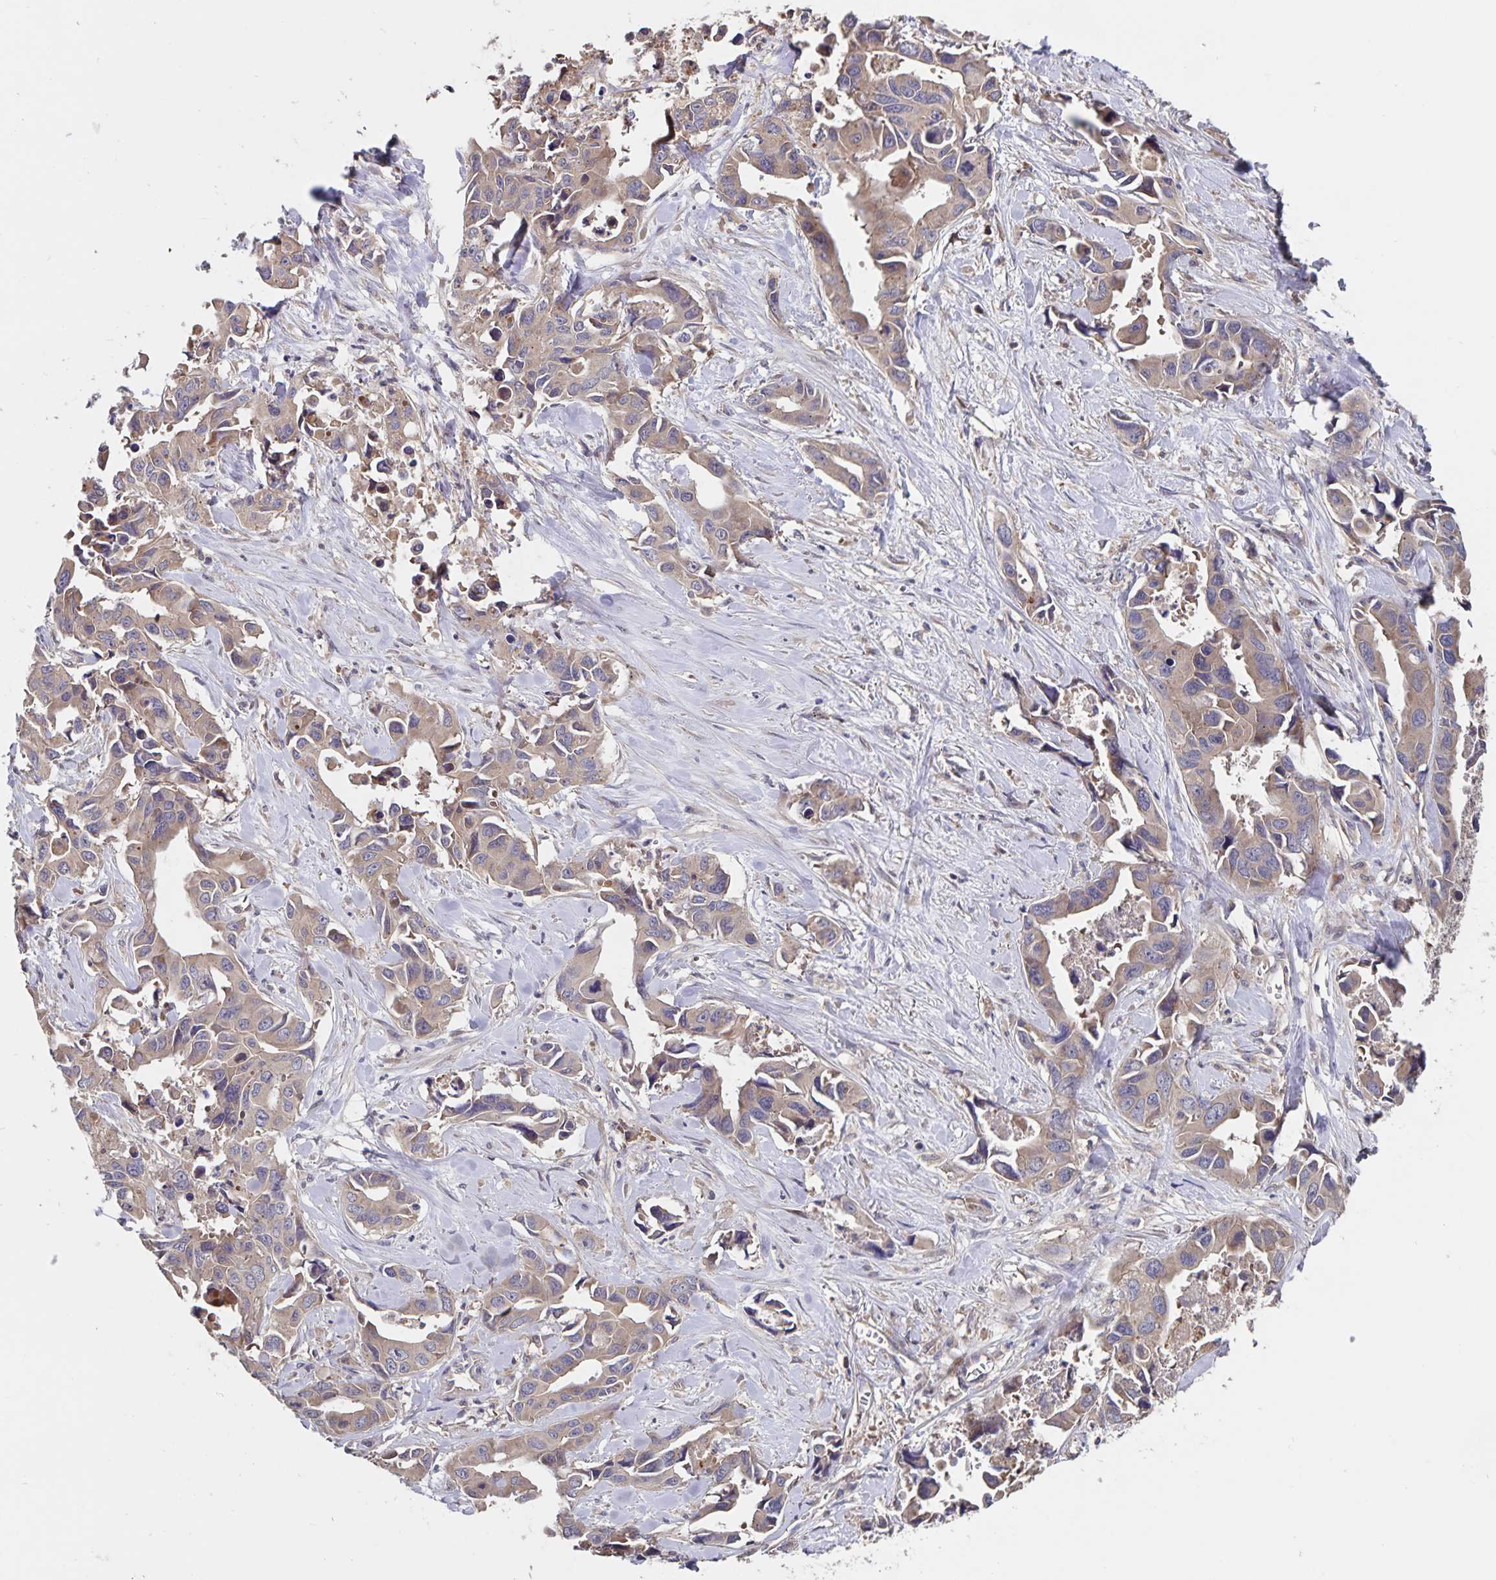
{"staining": {"intensity": "weak", "quantity": ">75%", "location": "cytoplasmic/membranous"}, "tissue": "lung cancer", "cell_type": "Tumor cells", "image_type": "cancer", "snomed": [{"axis": "morphology", "description": "Adenocarcinoma, NOS"}, {"axis": "topography", "description": "Lung"}], "caption": "Immunohistochemical staining of adenocarcinoma (lung) shows weak cytoplasmic/membranous protein staining in about >75% of tumor cells.", "gene": "FBXL16", "patient": {"sex": "male", "age": 64}}